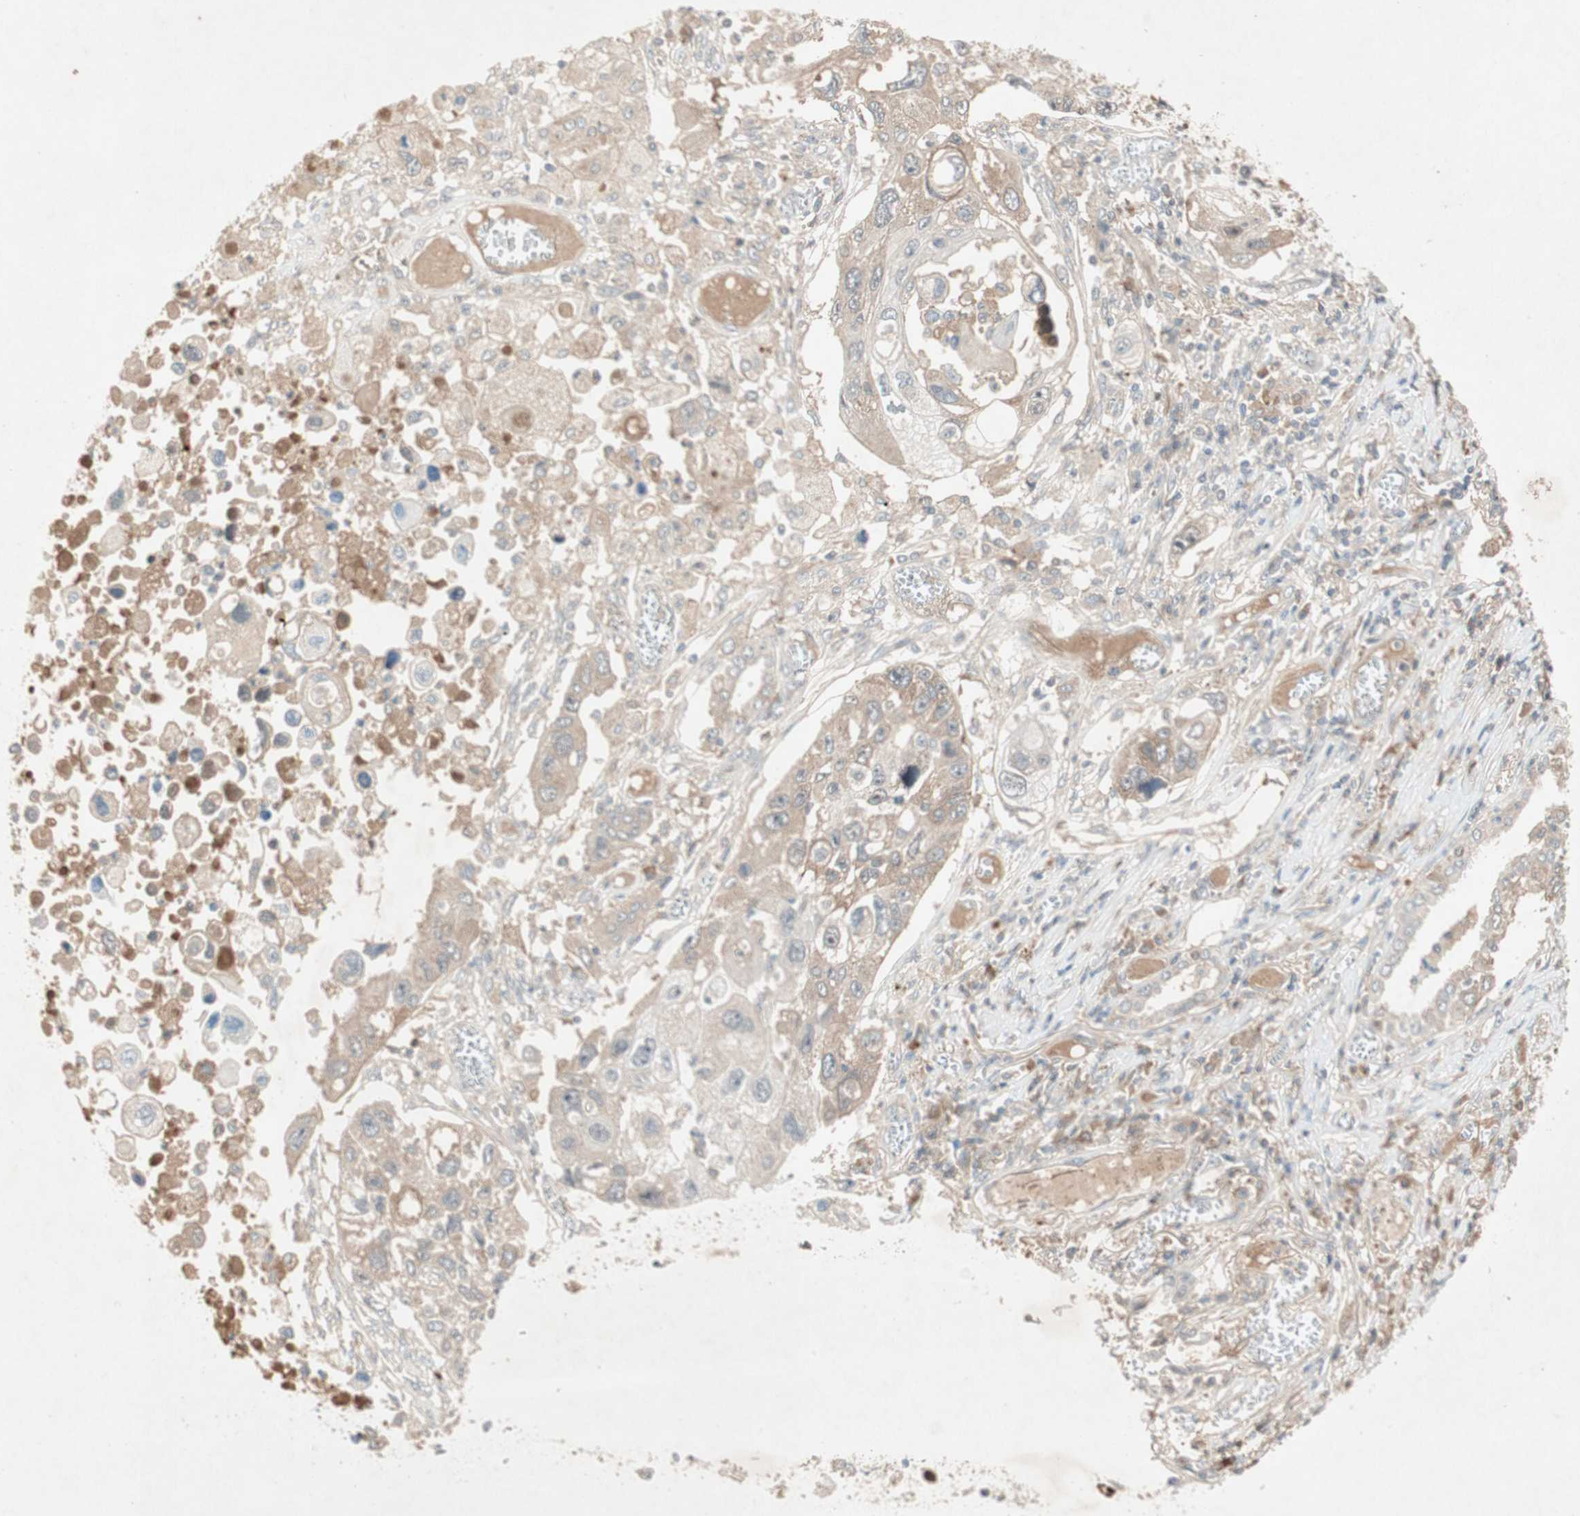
{"staining": {"intensity": "weak", "quantity": ">75%", "location": "cytoplasmic/membranous"}, "tissue": "lung cancer", "cell_type": "Tumor cells", "image_type": "cancer", "snomed": [{"axis": "morphology", "description": "Squamous cell carcinoma, NOS"}, {"axis": "topography", "description": "Lung"}], "caption": "Brown immunohistochemical staining in human lung squamous cell carcinoma exhibits weak cytoplasmic/membranous staining in approximately >75% of tumor cells.", "gene": "RNGTT", "patient": {"sex": "male", "age": 71}}